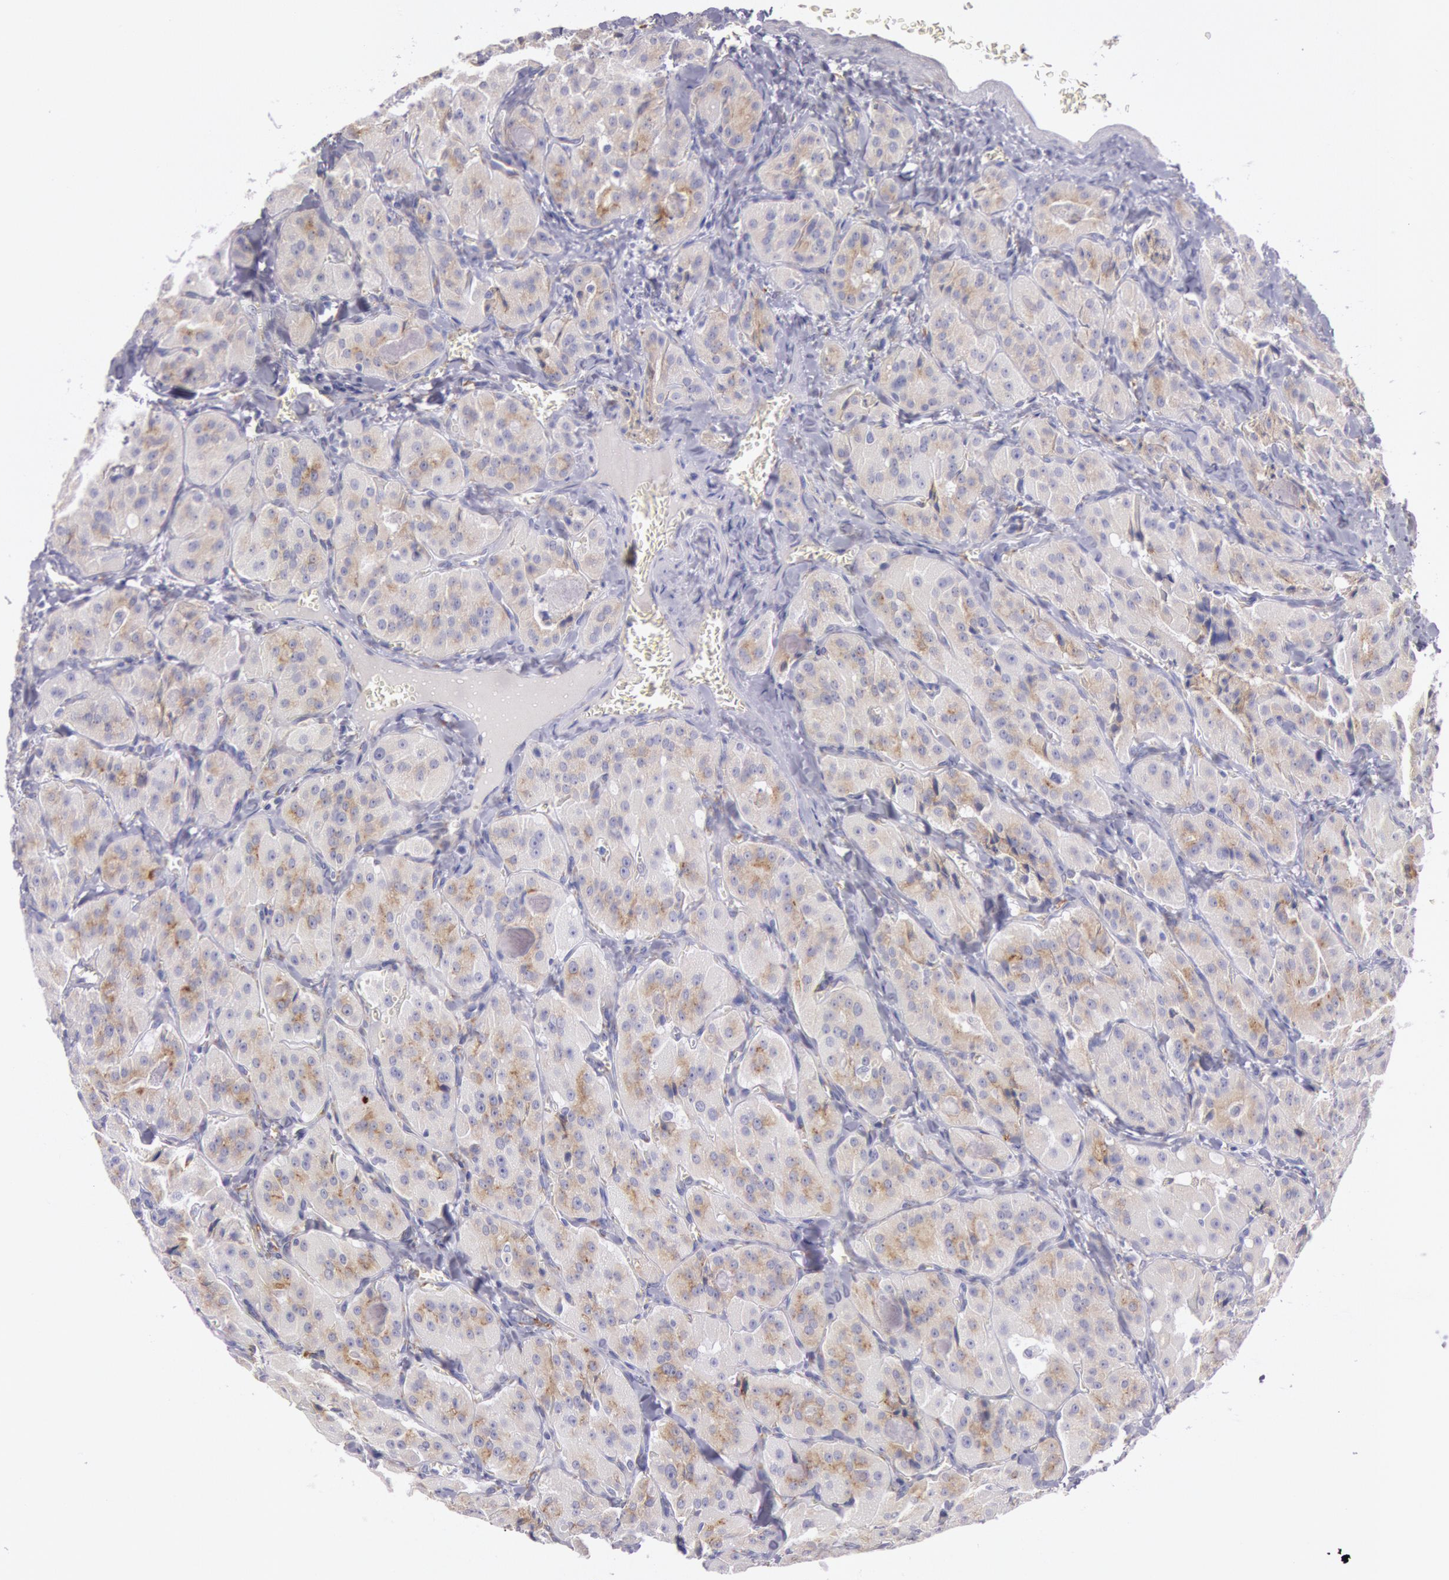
{"staining": {"intensity": "weak", "quantity": ">75%", "location": "cytoplasmic/membranous"}, "tissue": "thyroid cancer", "cell_type": "Tumor cells", "image_type": "cancer", "snomed": [{"axis": "morphology", "description": "Carcinoma, NOS"}, {"axis": "topography", "description": "Thyroid gland"}], "caption": "A micrograph showing weak cytoplasmic/membranous expression in about >75% of tumor cells in thyroid cancer (carcinoma), as visualized by brown immunohistochemical staining.", "gene": "CIDEB", "patient": {"sex": "male", "age": 76}}